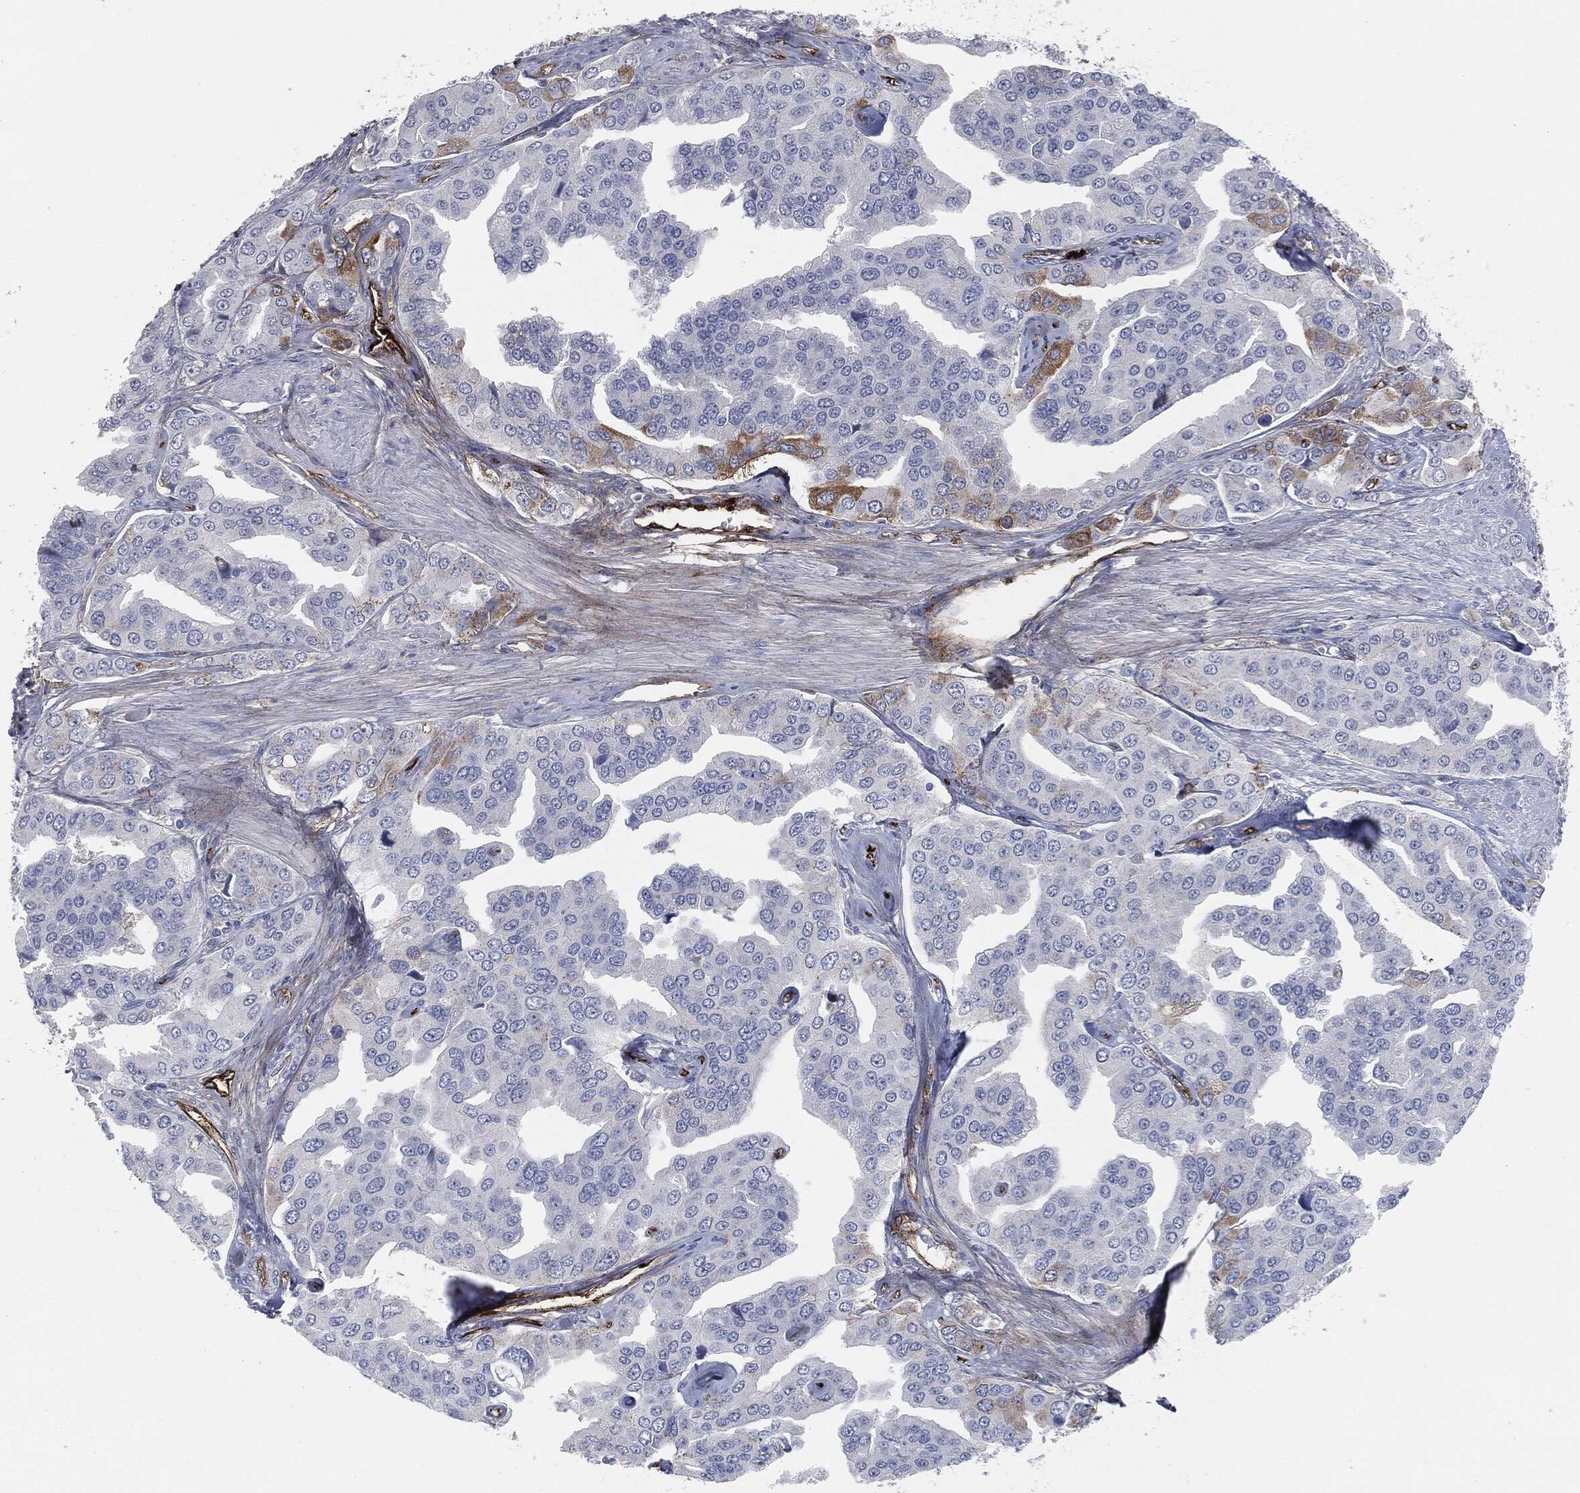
{"staining": {"intensity": "negative", "quantity": "none", "location": "none"}, "tissue": "prostate cancer", "cell_type": "Tumor cells", "image_type": "cancer", "snomed": [{"axis": "morphology", "description": "Adenocarcinoma, NOS"}, {"axis": "topography", "description": "Prostate and seminal vesicle, NOS"}, {"axis": "topography", "description": "Prostate"}], "caption": "Prostate adenocarcinoma stained for a protein using immunohistochemistry exhibits no expression tumor cells.", "gene": "APOB", "patient": {"sex": "male", "age": 69}}